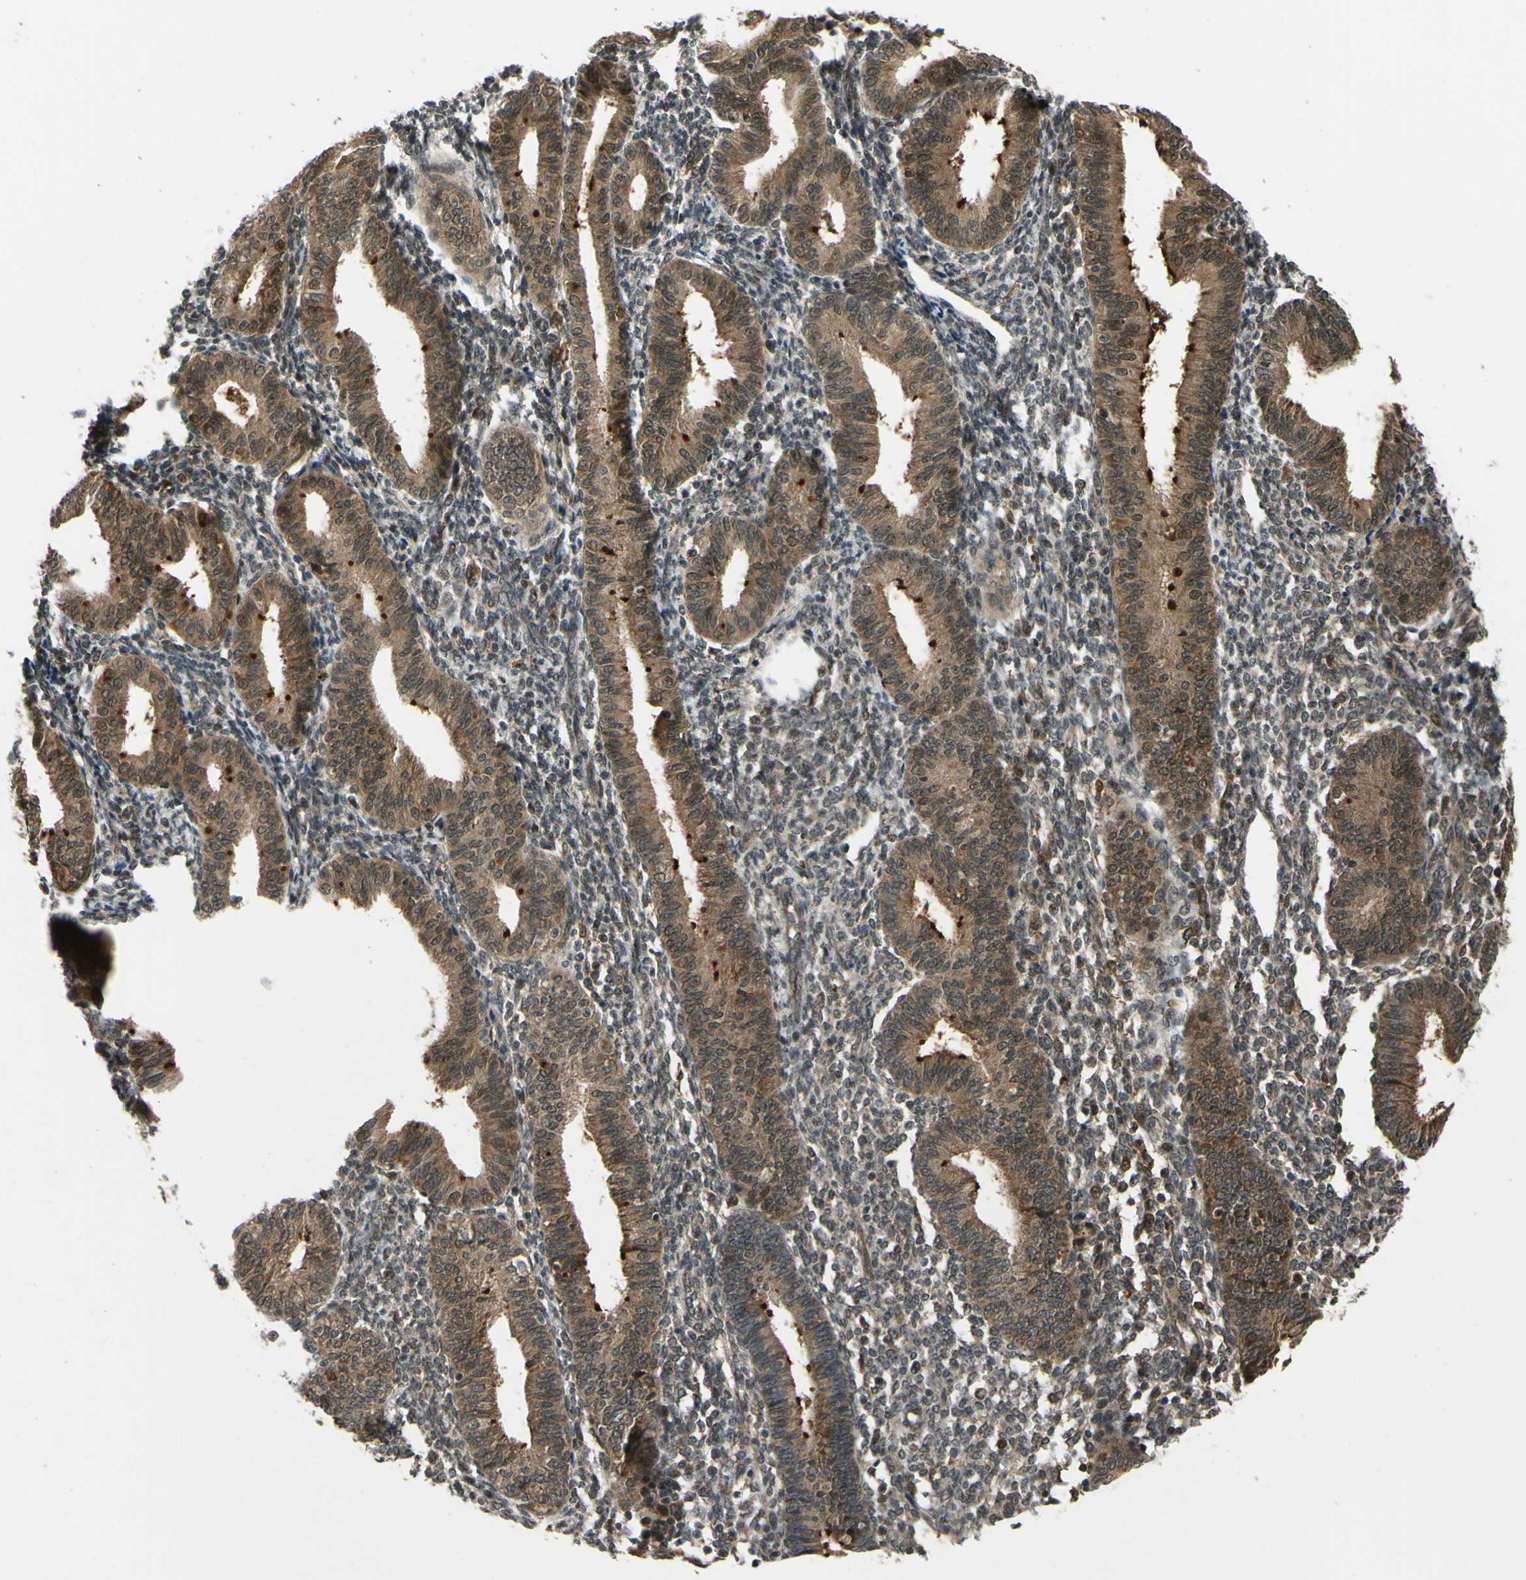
{"staining": {"intensity": "weak", "quantity": "<25%", "location": "cytoplasmic/membranous,nuclear"}, "tissue": "endometrium", "cell_type": "Cells in endometrial stroma", "image_type": "normal", "snomed": [{"axis": "morphology", "description": "Normal tissue, NOS"}, {"axis": "topography", "description": "Endometrium"}], "caption": "Photomicrograph shows no protein expression in cells in endometrial stroma of benign endometrium.", "gene": "ABCC8", "patient": {"sex": "female", "age": 61}}